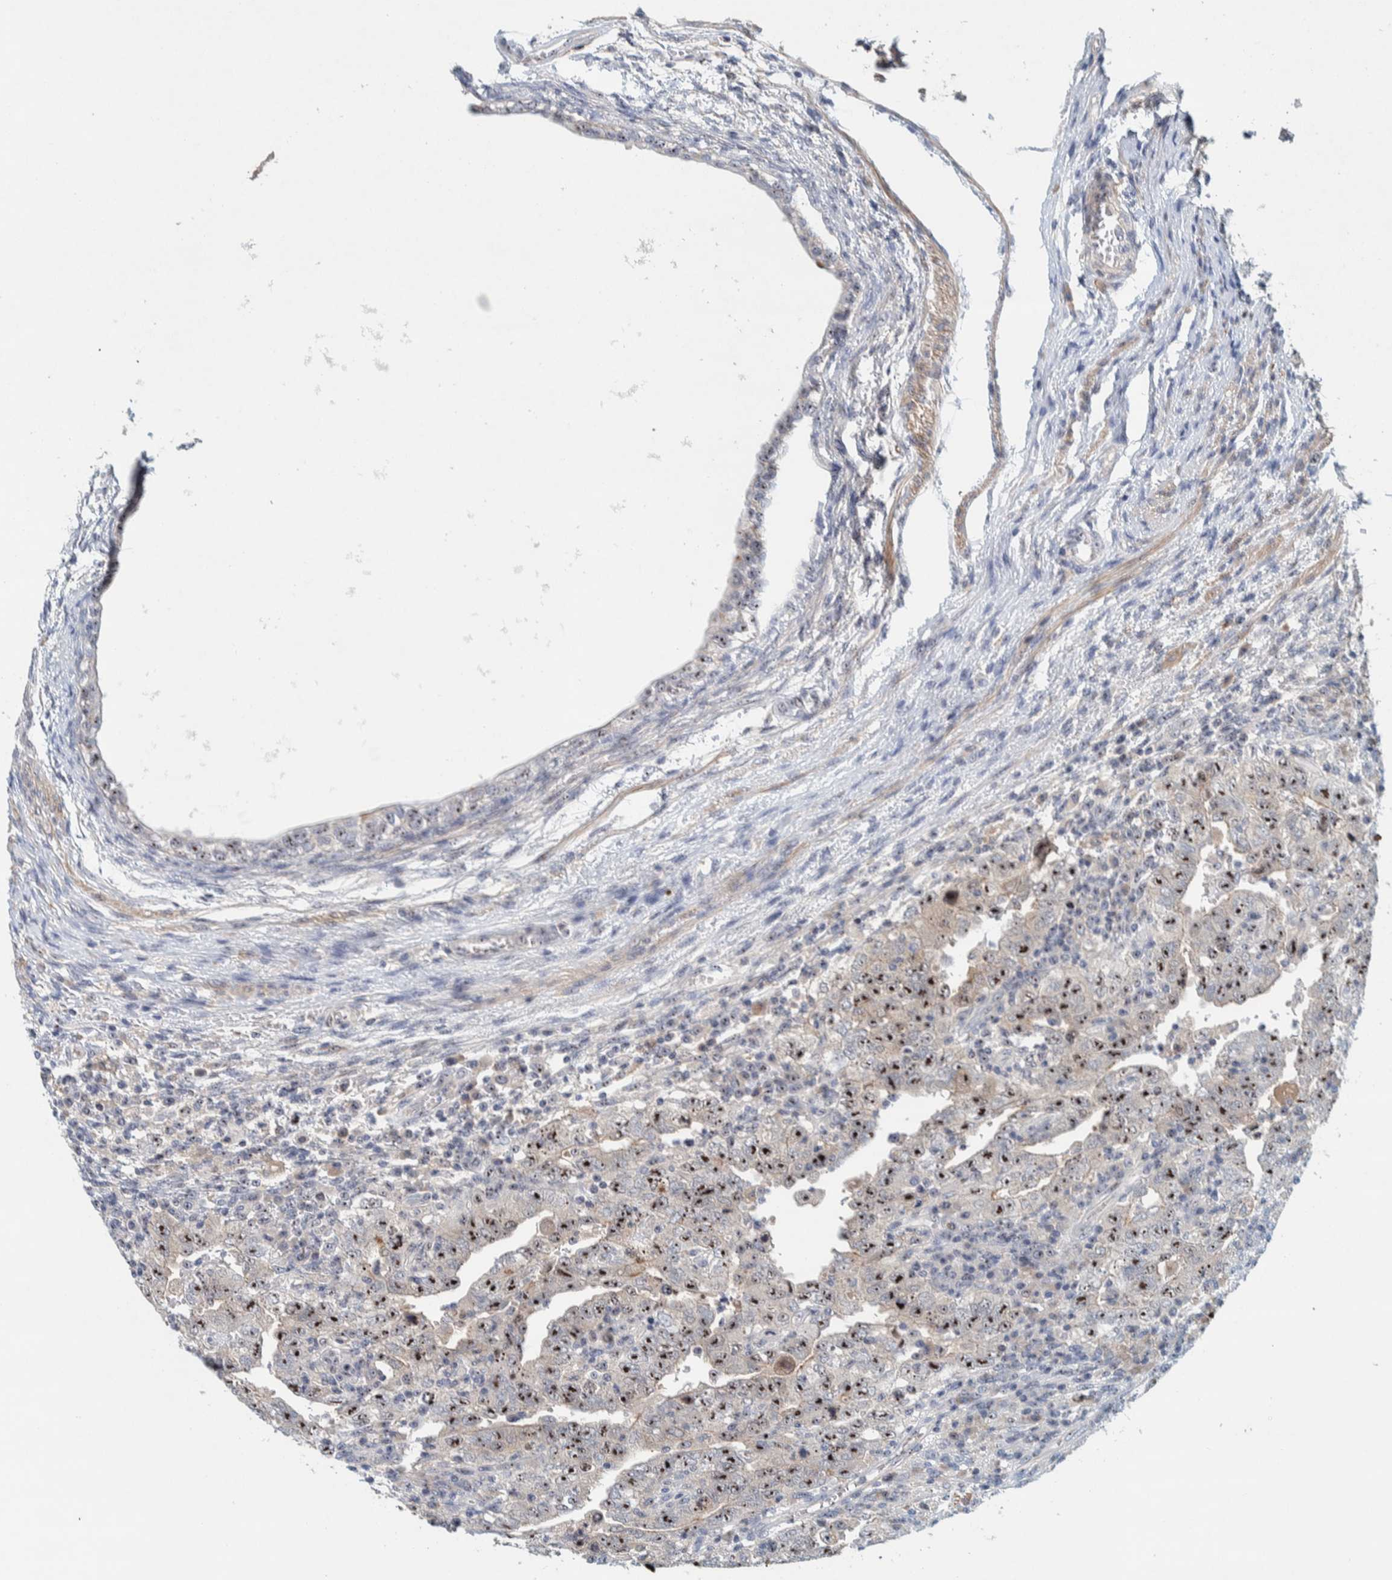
{"staining": {"intensity": "strong", "quantity": ">75%", "location": "nuclear"}, "tissue": "testis cancer", "cell_type": "Tumor cells", "image_type": "cancer", "snomed": [{"axis": "morphology", "description": "Carcinoma, Embryonal, NOS"}, {"axis": "topography", "description": "Testis"}], "caption": "There is high levels of strong nuclear expression in tumor cells of testis embryonal carcinoma, as demonstrated by immunohistochemical staining (brown color).", "gene": "NOL11", "patient": {"sex": "male", "age": 26}}